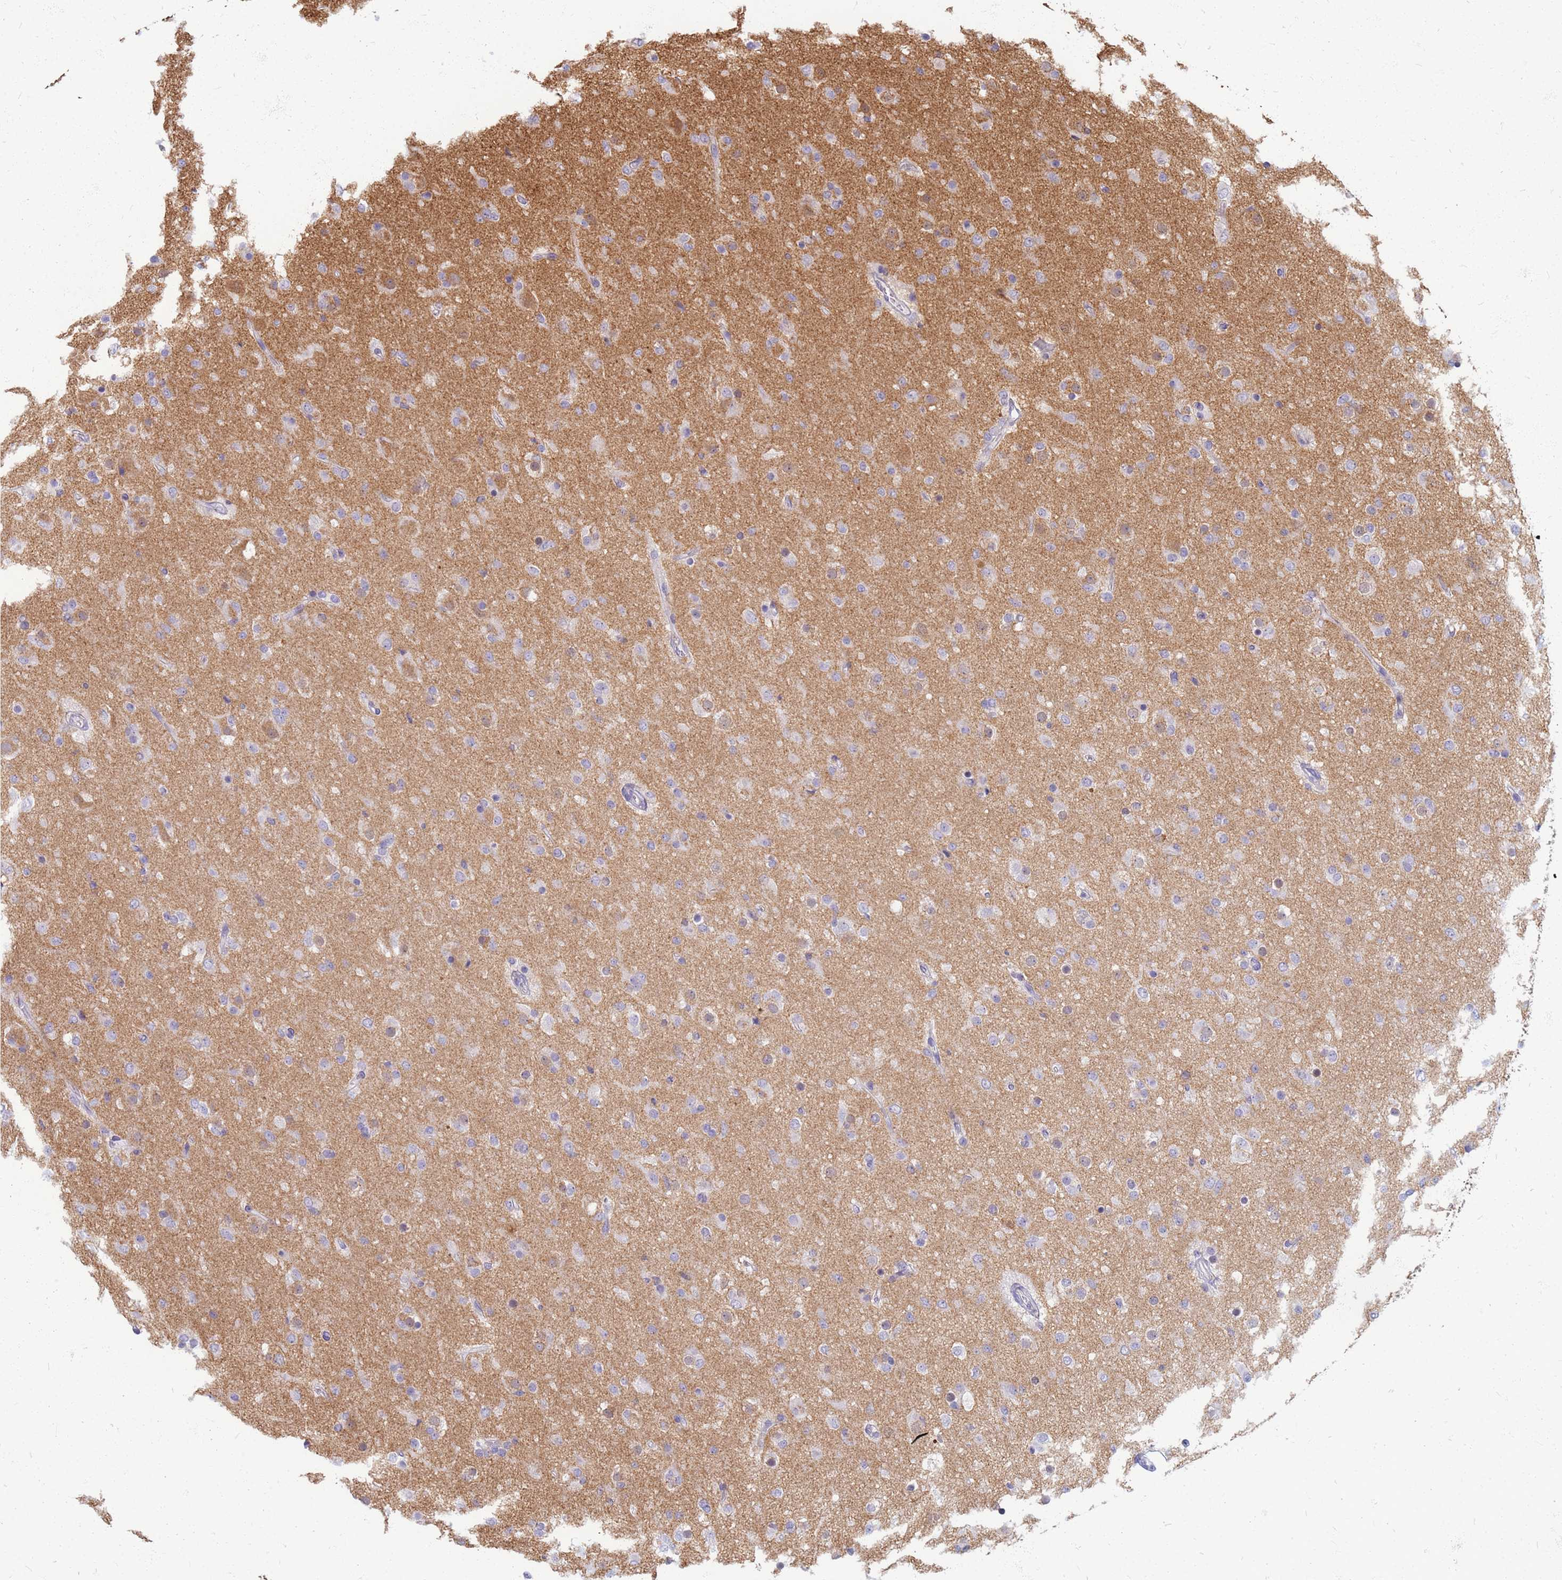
{"staining": {"intensity": "negative", "quantity": "none", "location": "none"}, "tissue": "glioma", "cell_type": "Tumor cells", "image_type": "cancer", "snomed": [{"axis": "morphology", "description": "Glioma, malignant, Low grade"}, {"axis": "topography", "description": "Brain"}], "caption": "Immunohistochemistry micrograph of neoplastic tissue: human malignant glioma (low-grade) stained with DAB (3,3'-diaminobenzidine) exhibits no significant protein positivity in tumor cells.", "gene": "ATP6V1E1", "patient": {"sex": "male", "age": 65}}